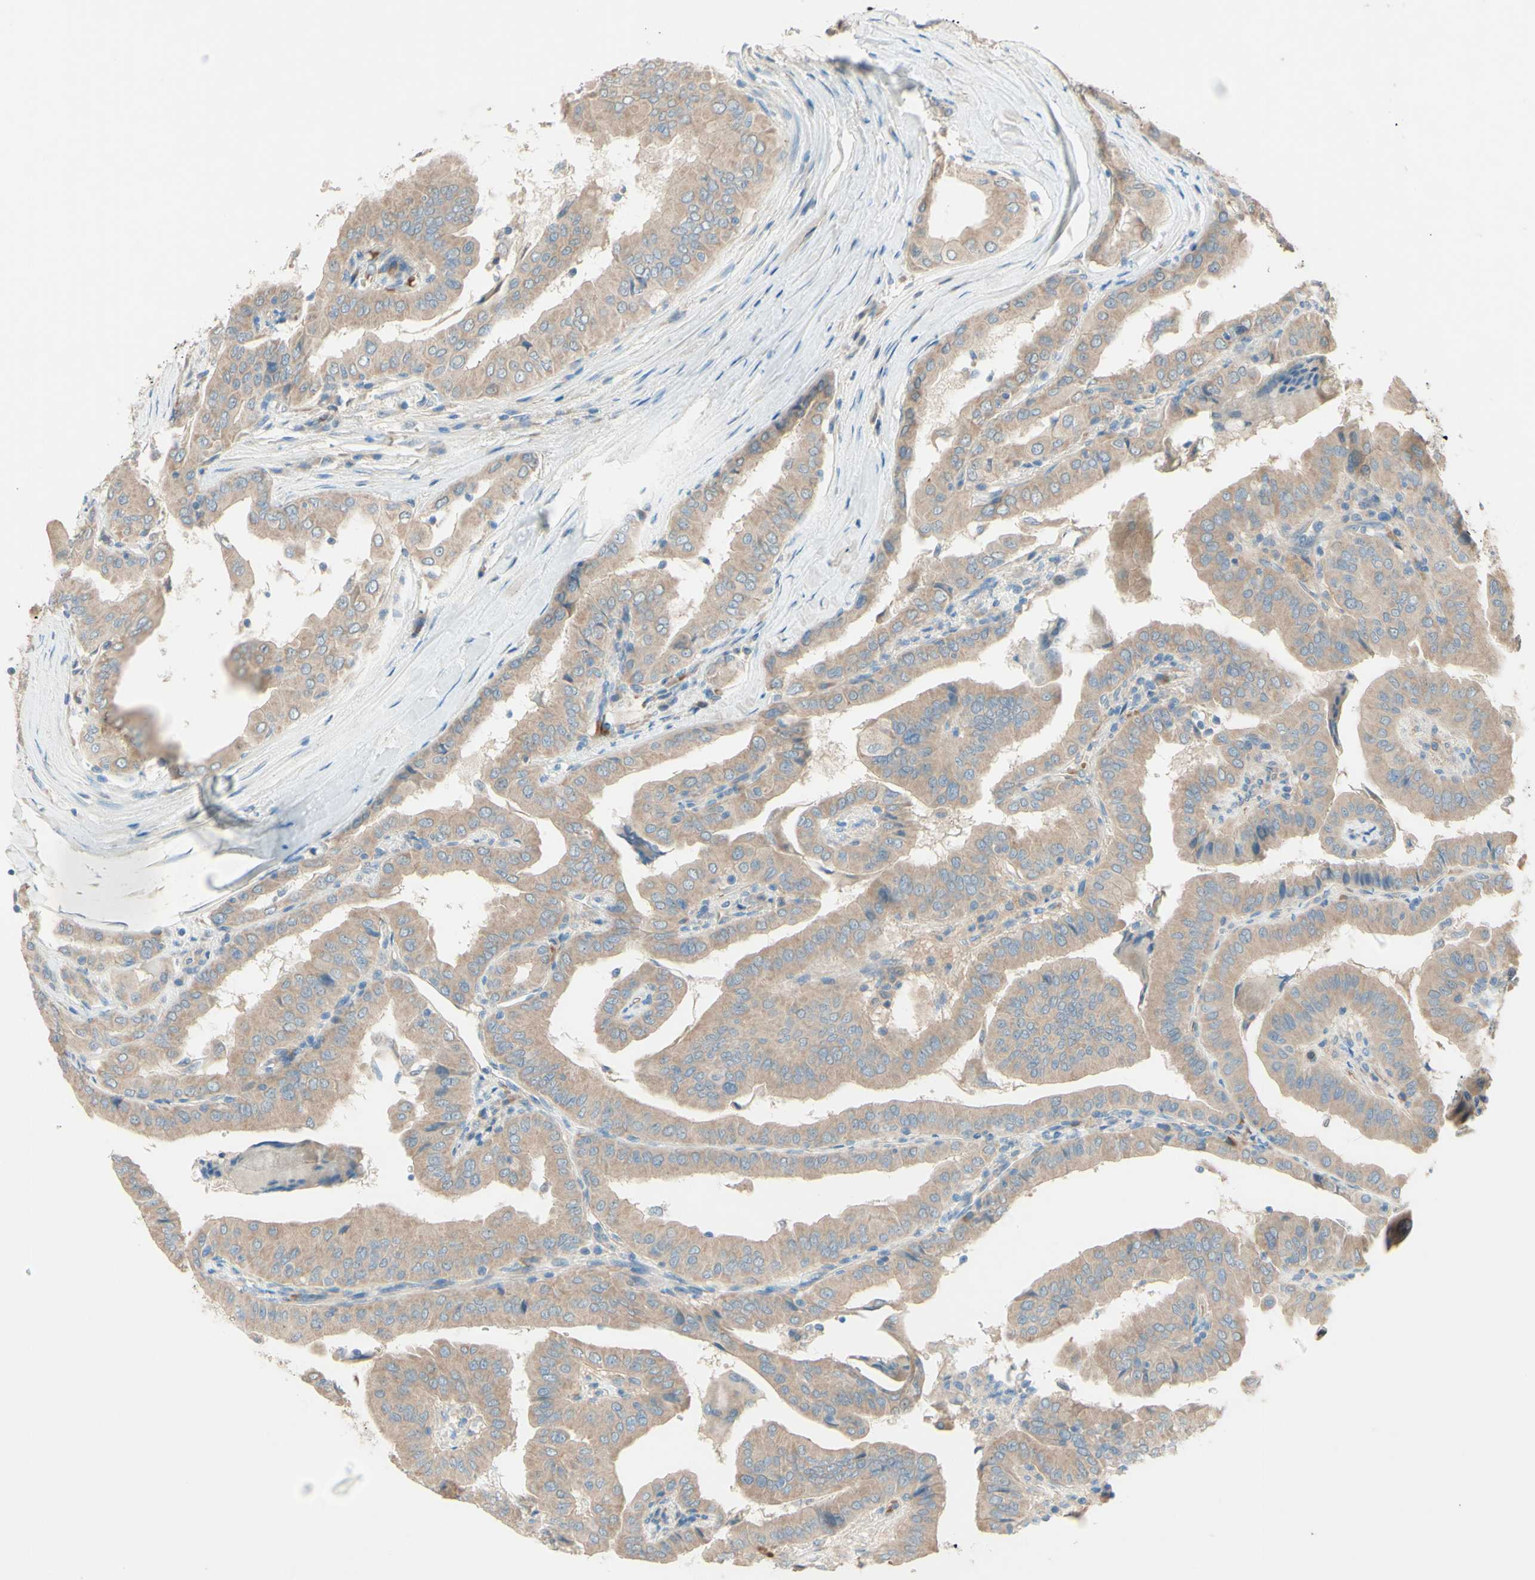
{"staining": {"intensity": "moderate", "quantity": ">75%", "location": "cytoplasmic/membranous"}, "tissue": "thyroid cancer", "cell_type": "Tumor cells", "image_type": "cancer", "snomed": [{"axis": "morphology", "description": "Papillary adenocarcinoma, NOS"}, {"axis": "topography", "description": "Thyroid gland"}], "caption": "Papillary adenocarcinoma (thyroid) stained with a brown dye reveals moderate cytoplasmic/membranous positive positivity in approximately >75% of tumor cells.", "gene": "IL2", "patient": {"sex": "male", "age": 33}}